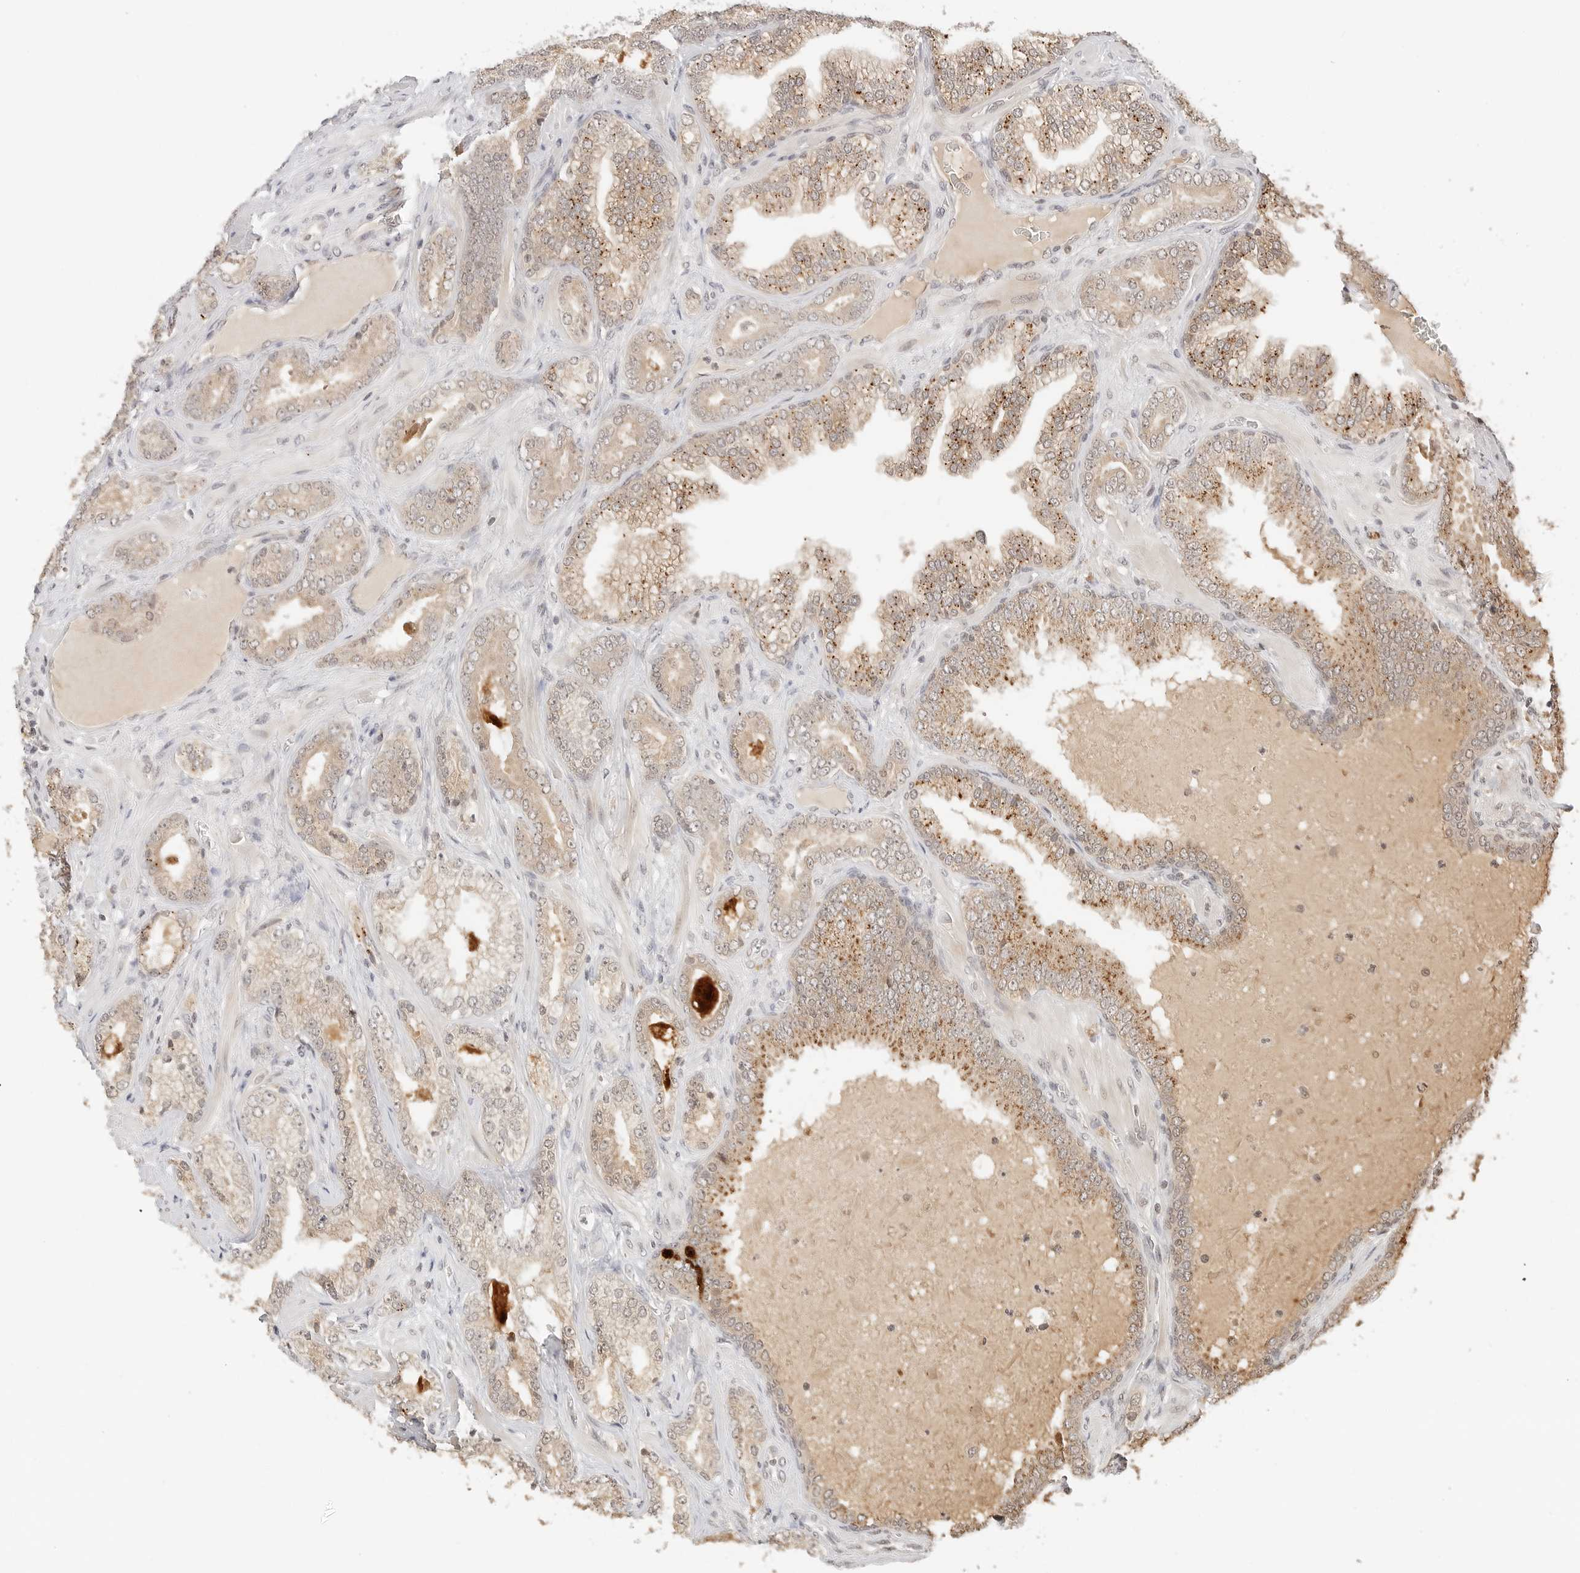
{"staining": {"intensity": "moderate", "quantity": ">75%", "location": "cytoplasmic/membranous"}, "tissue": "prostate cancer", "cell_type": "Tumor cells", "image_type": "cancer", "snomed": [{"axis": "morphology", "description": "Adenocarcinoma, High grade"}, {"axis": "topography", "description": "Prostate"}], "caption": "Prostate cancer (adenocarcinoma (high-grade)) was stained to show a protein in brown. There is medium levels of moderate cytoplasmic/membranous expression in about >75% of tumor cells. The protein is stained brown, and the nuclei are stained in blue (DAB (3,3'-diaminobenzidine) IHC with brightfield microscopy, high magnification).", "gene": "SEPTIN4", "patient": {"sex": "male", "age": 58}}